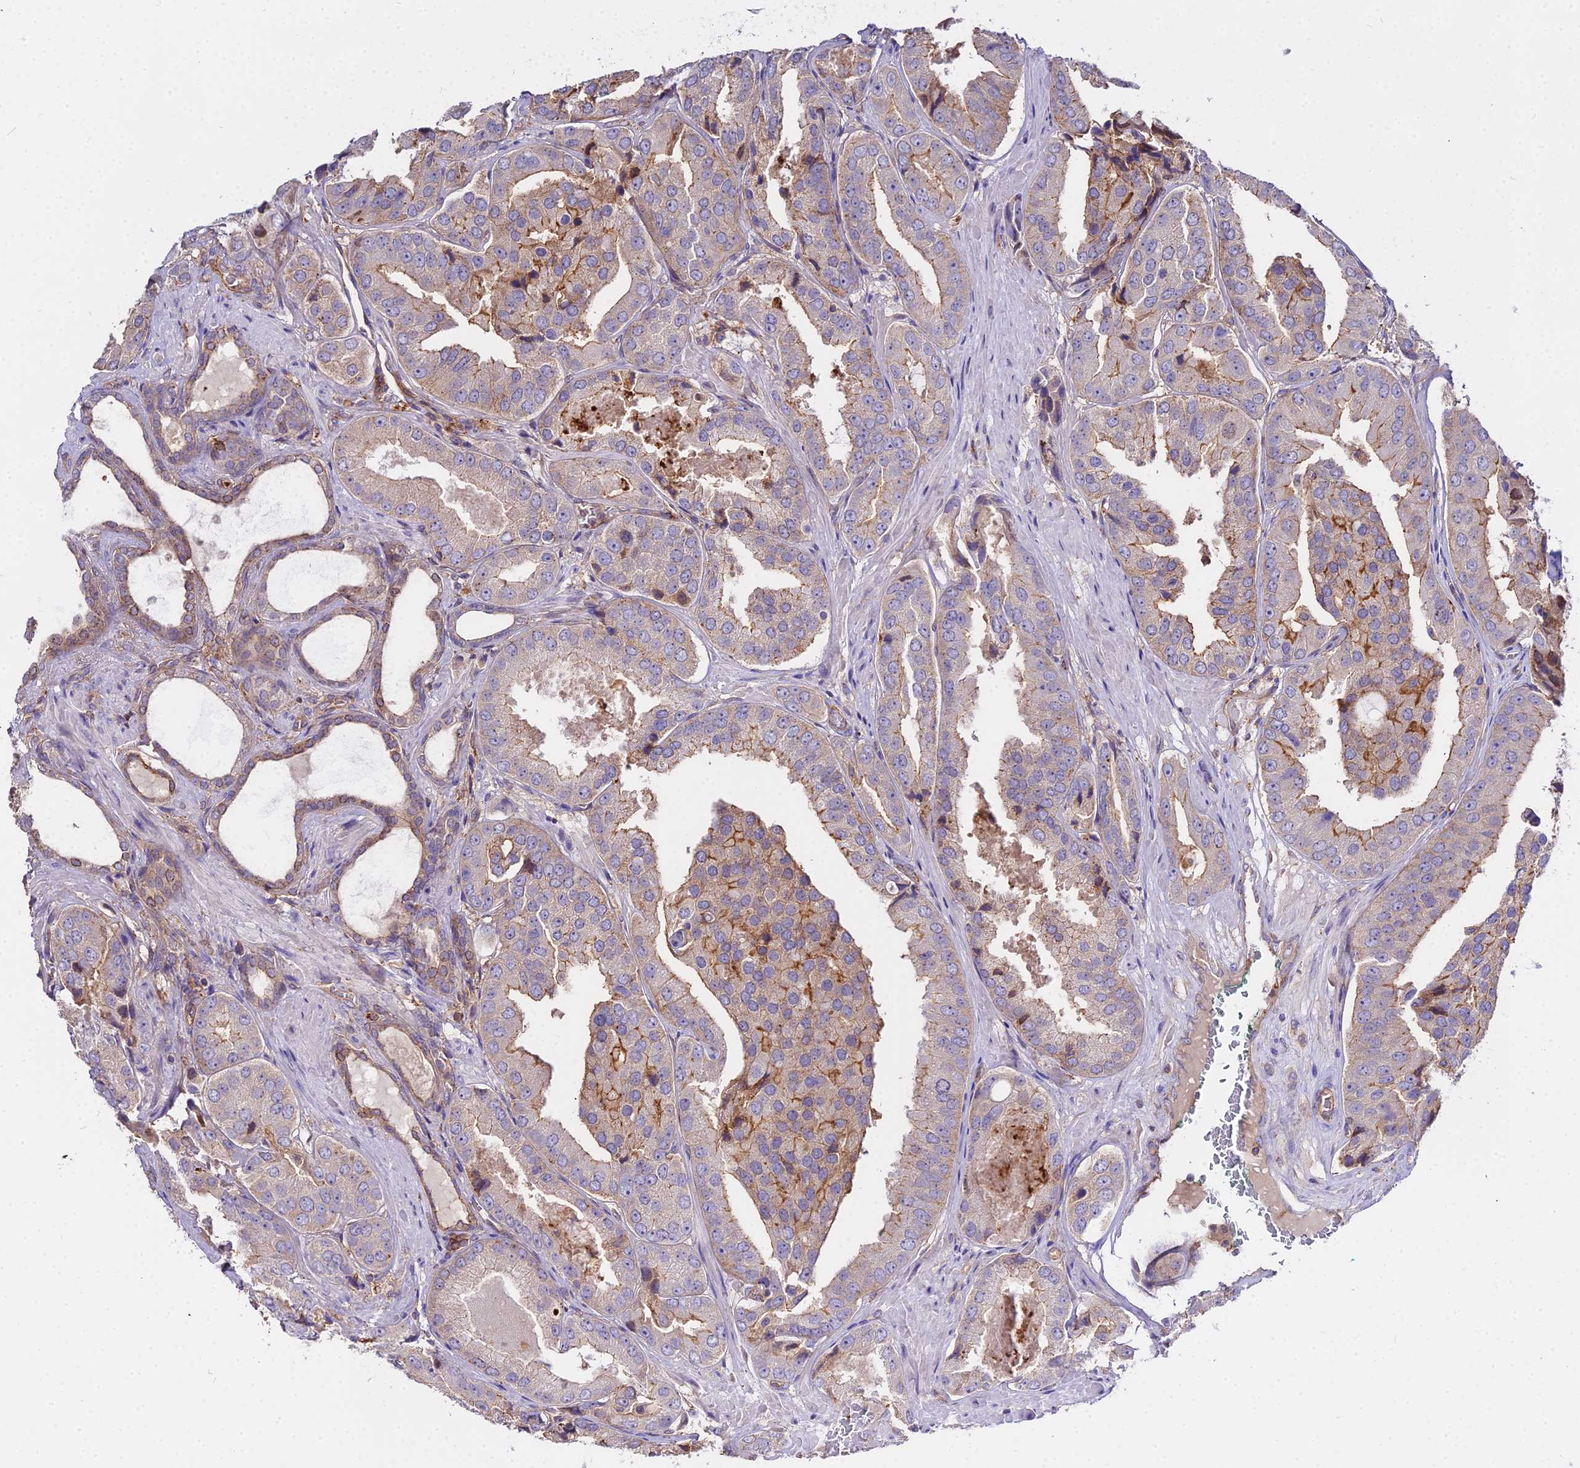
{"staining": {"intensity": "moderate", "quantity": "<25%", "location": "cytoplasmic/membranous"}, "tissue": "prostate cancer", "cell_type": "Tumor cells", "image_type": "cancer", "snomed": [{"axis": "morphology", "description": "Adenocarcinoma, High grade"}, {"axis": "topography", "description": "Prostate"}], "caption": "Prostate cancer (adenocarcinoma (high-grade)) was stained to show a protein in brown. There is low levels of moderate cytoplasmic/membranous expression in approximately <25% of tumor cells.", "gene": "GLYAT", "patient": {"sex": "male", "age": 63}}